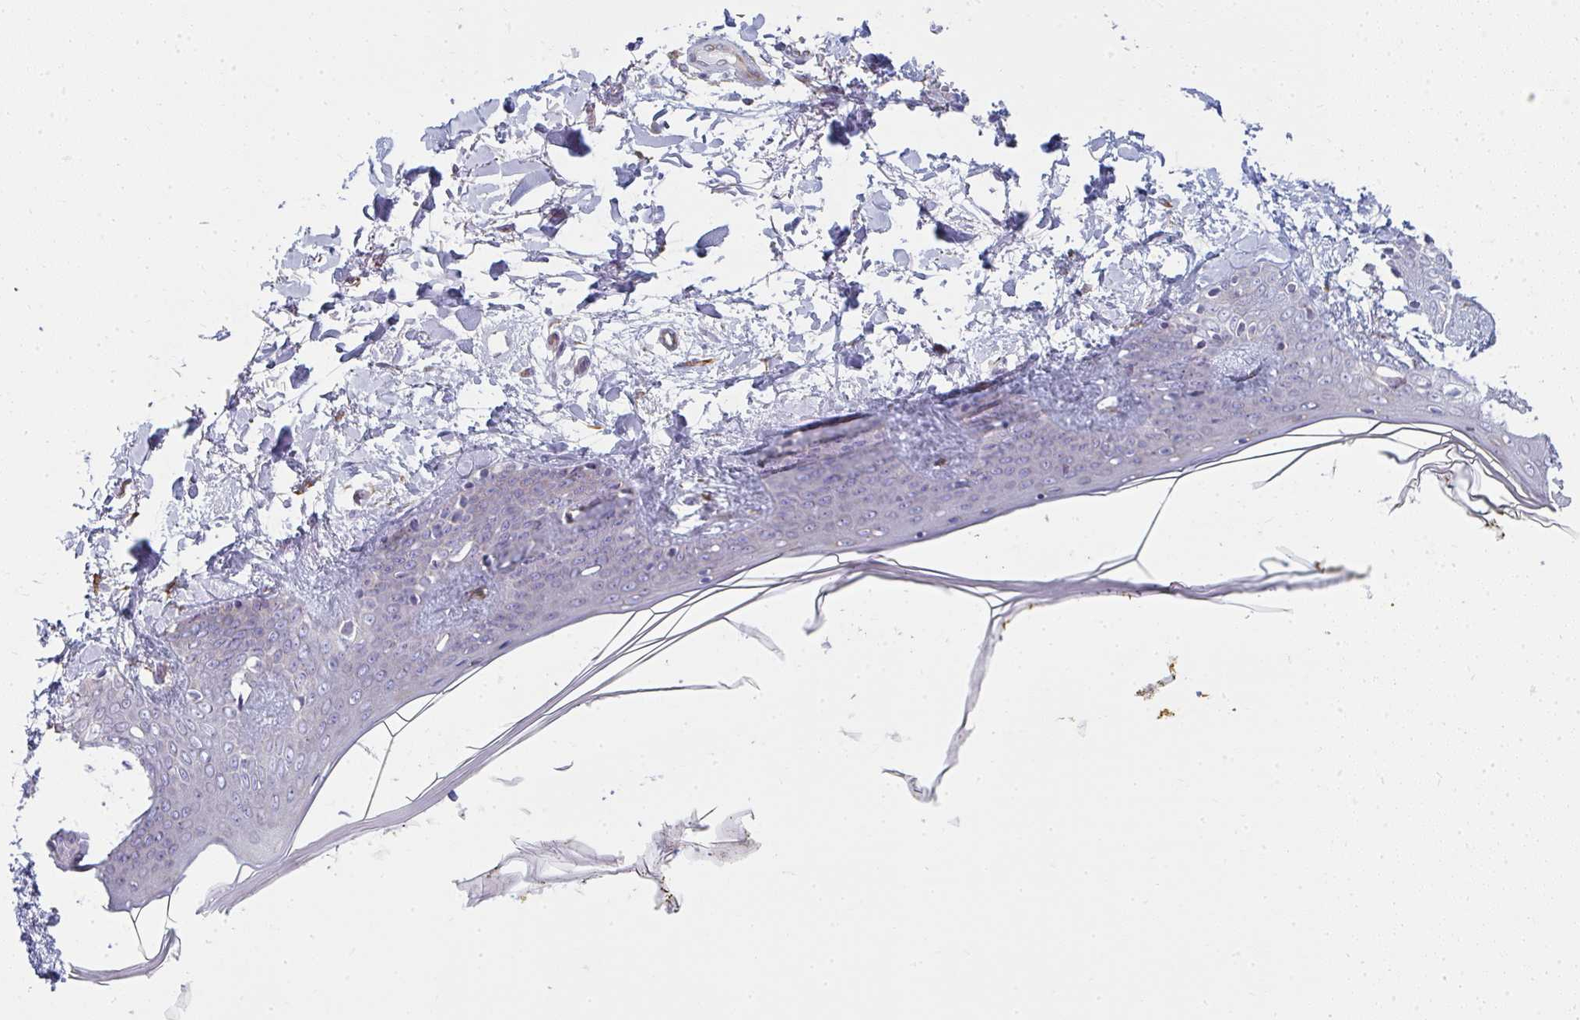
{"staining": {"intensity": "moderate", "quantity": "25%-75%", "location": "cytoplasmic/membranous"}, "tissue": "skin", "cell_type": "Fibroblasts", "image_type": "normal", "snomed": [{"axis": "morphology", "description": "Normal tissue, NOS"}, {"axis": "topography", "description": "Skin"}], "caption": "A histopathology image of human skin stained for a protein reveals moderate cytoplasmic/membranous brown staining in fibroblasts.", "gene": "SHROOM1", "patient": {"sex": "female", "age": 34}}